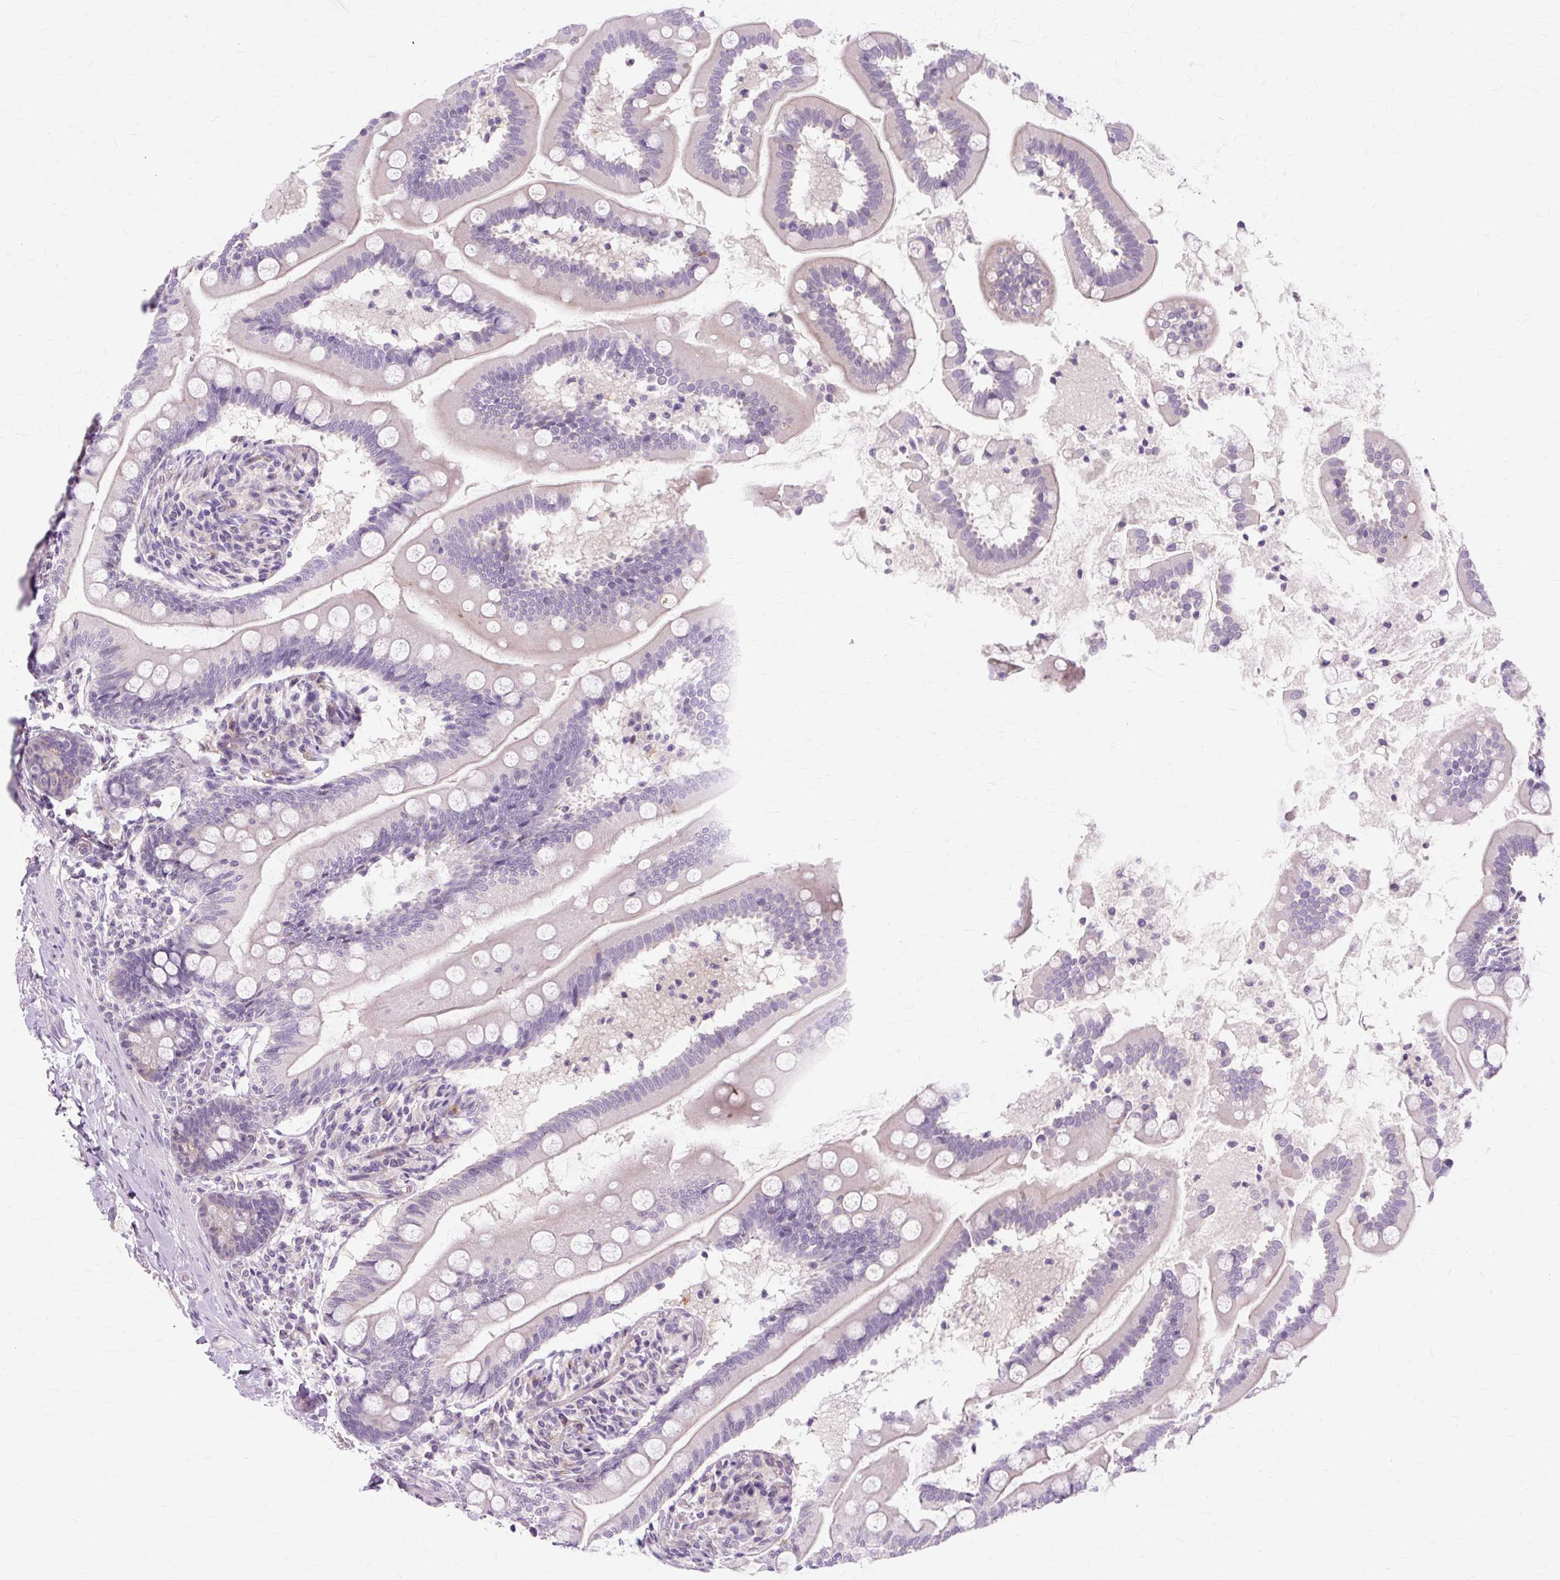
{"staining": {"intensity": "weak", "quantity": "<25%", "location": "cytoplasmic/membranous"}, "tissue": "small intestine", "cell_type": "Glandular cells", "image_type": "normal", "snomed": [{"axis": "morphology", "description": "Normal tissue, NOS"}, {"axis": "topography", "description": "Small intestine"}], "caption": "High power microscopy histopathology image of an IHC histopathology image of unremarkable small intestine, revealing no significant expression in glandular cells.", "gene": "ZNF35", "patient": {"sex": "female", "age": 64}}